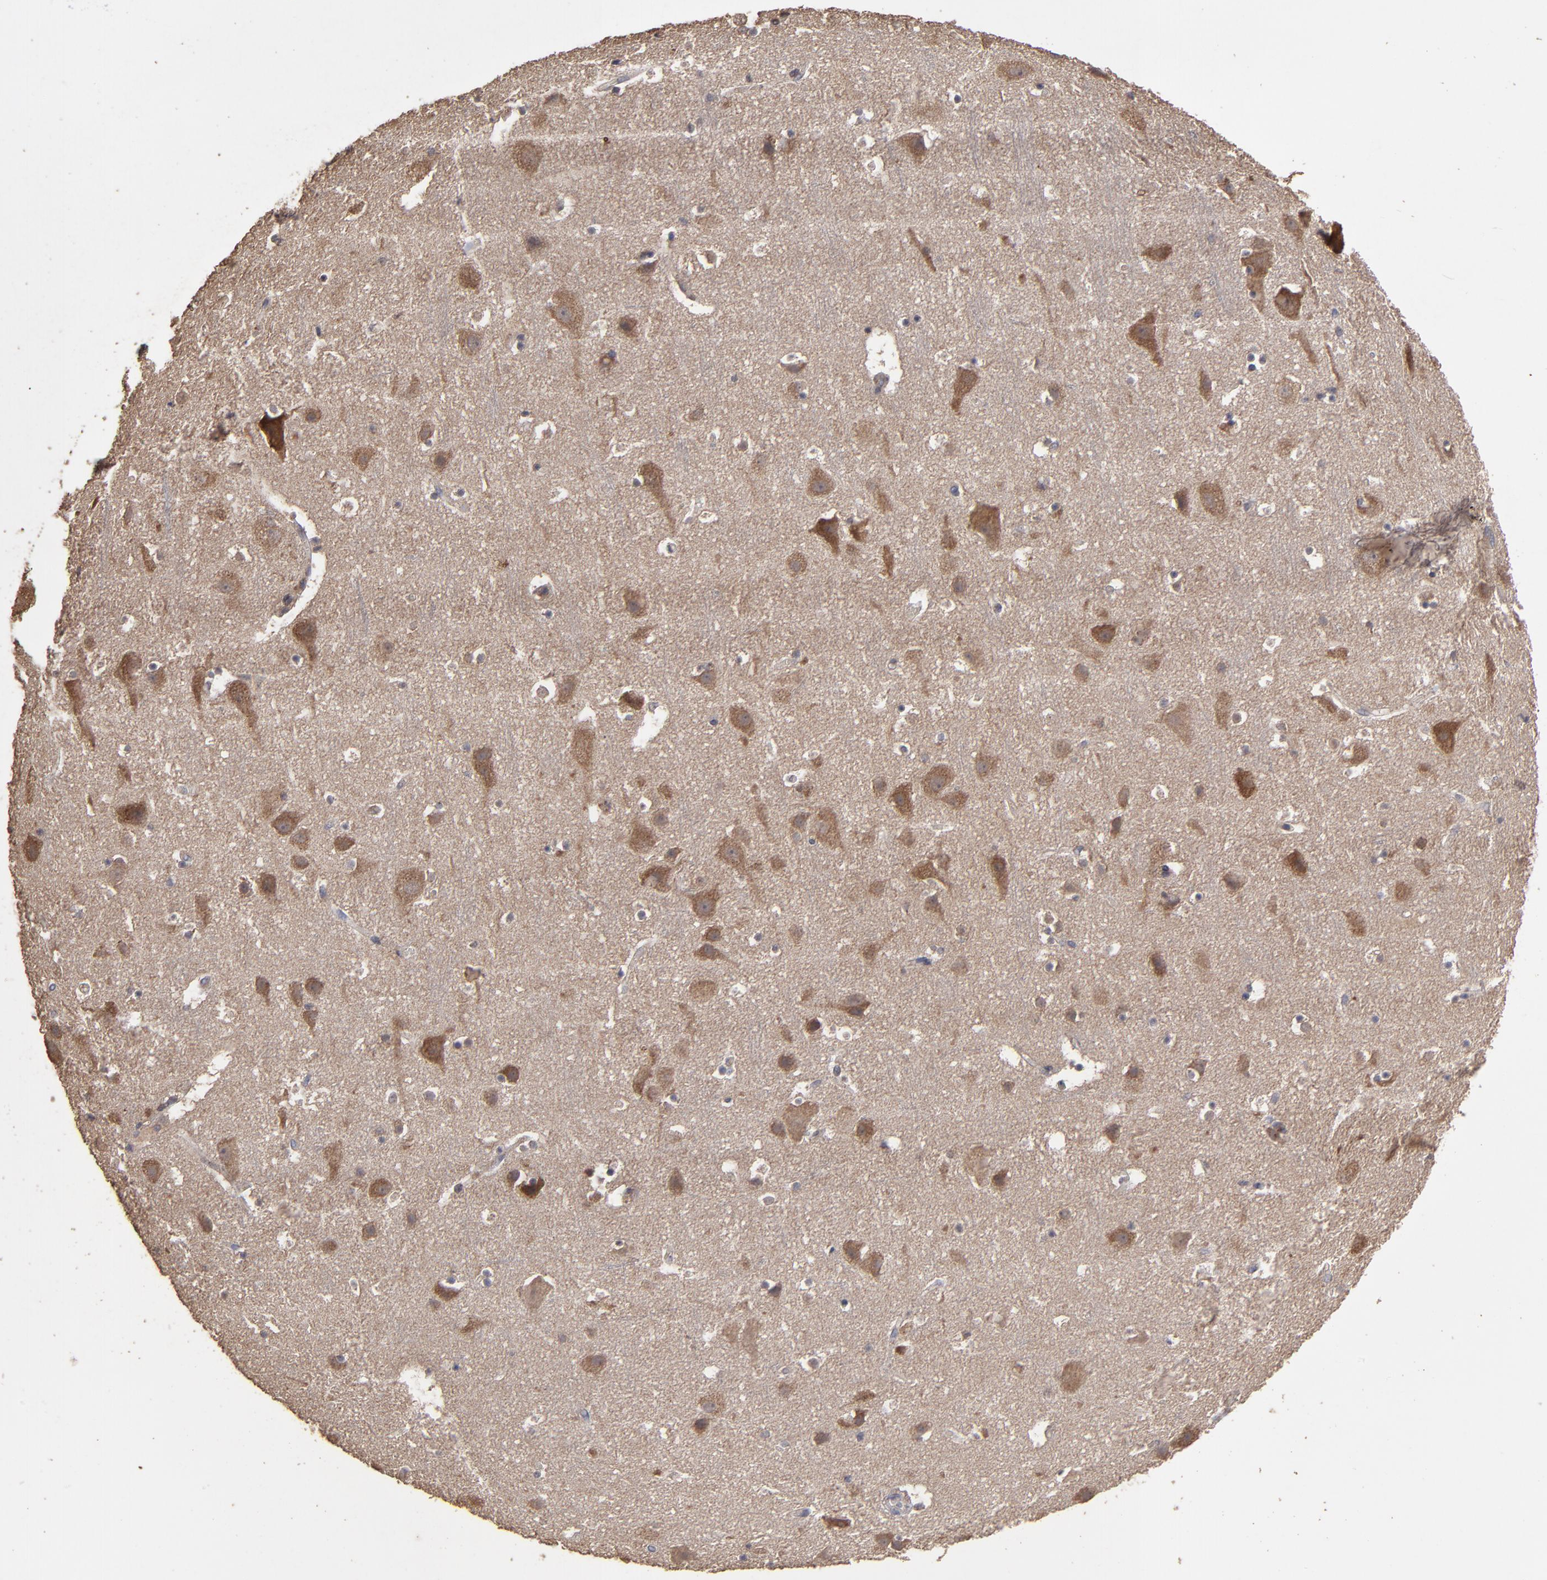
{"staining": {"intensity": "weak", "quantity": ">75%", "location": "cytoplasmic/membranous"}, "tissue": "cerebral cortex", "cell_type": "Endothelial cells", "image_type": "normal", "snomed": [{"axis": "morphology", "description": "Normal tissue, NOS"}, {"axis": "topography", "description": "Cerebral cortex"}], "caption": "A brown stain shows weak cytoplasmic/membranous positivity of a protein in endothelial cells of benign human cerebral cortex.", "gene": "MMP2", "patient": {"sex": "male", "age": 45}}